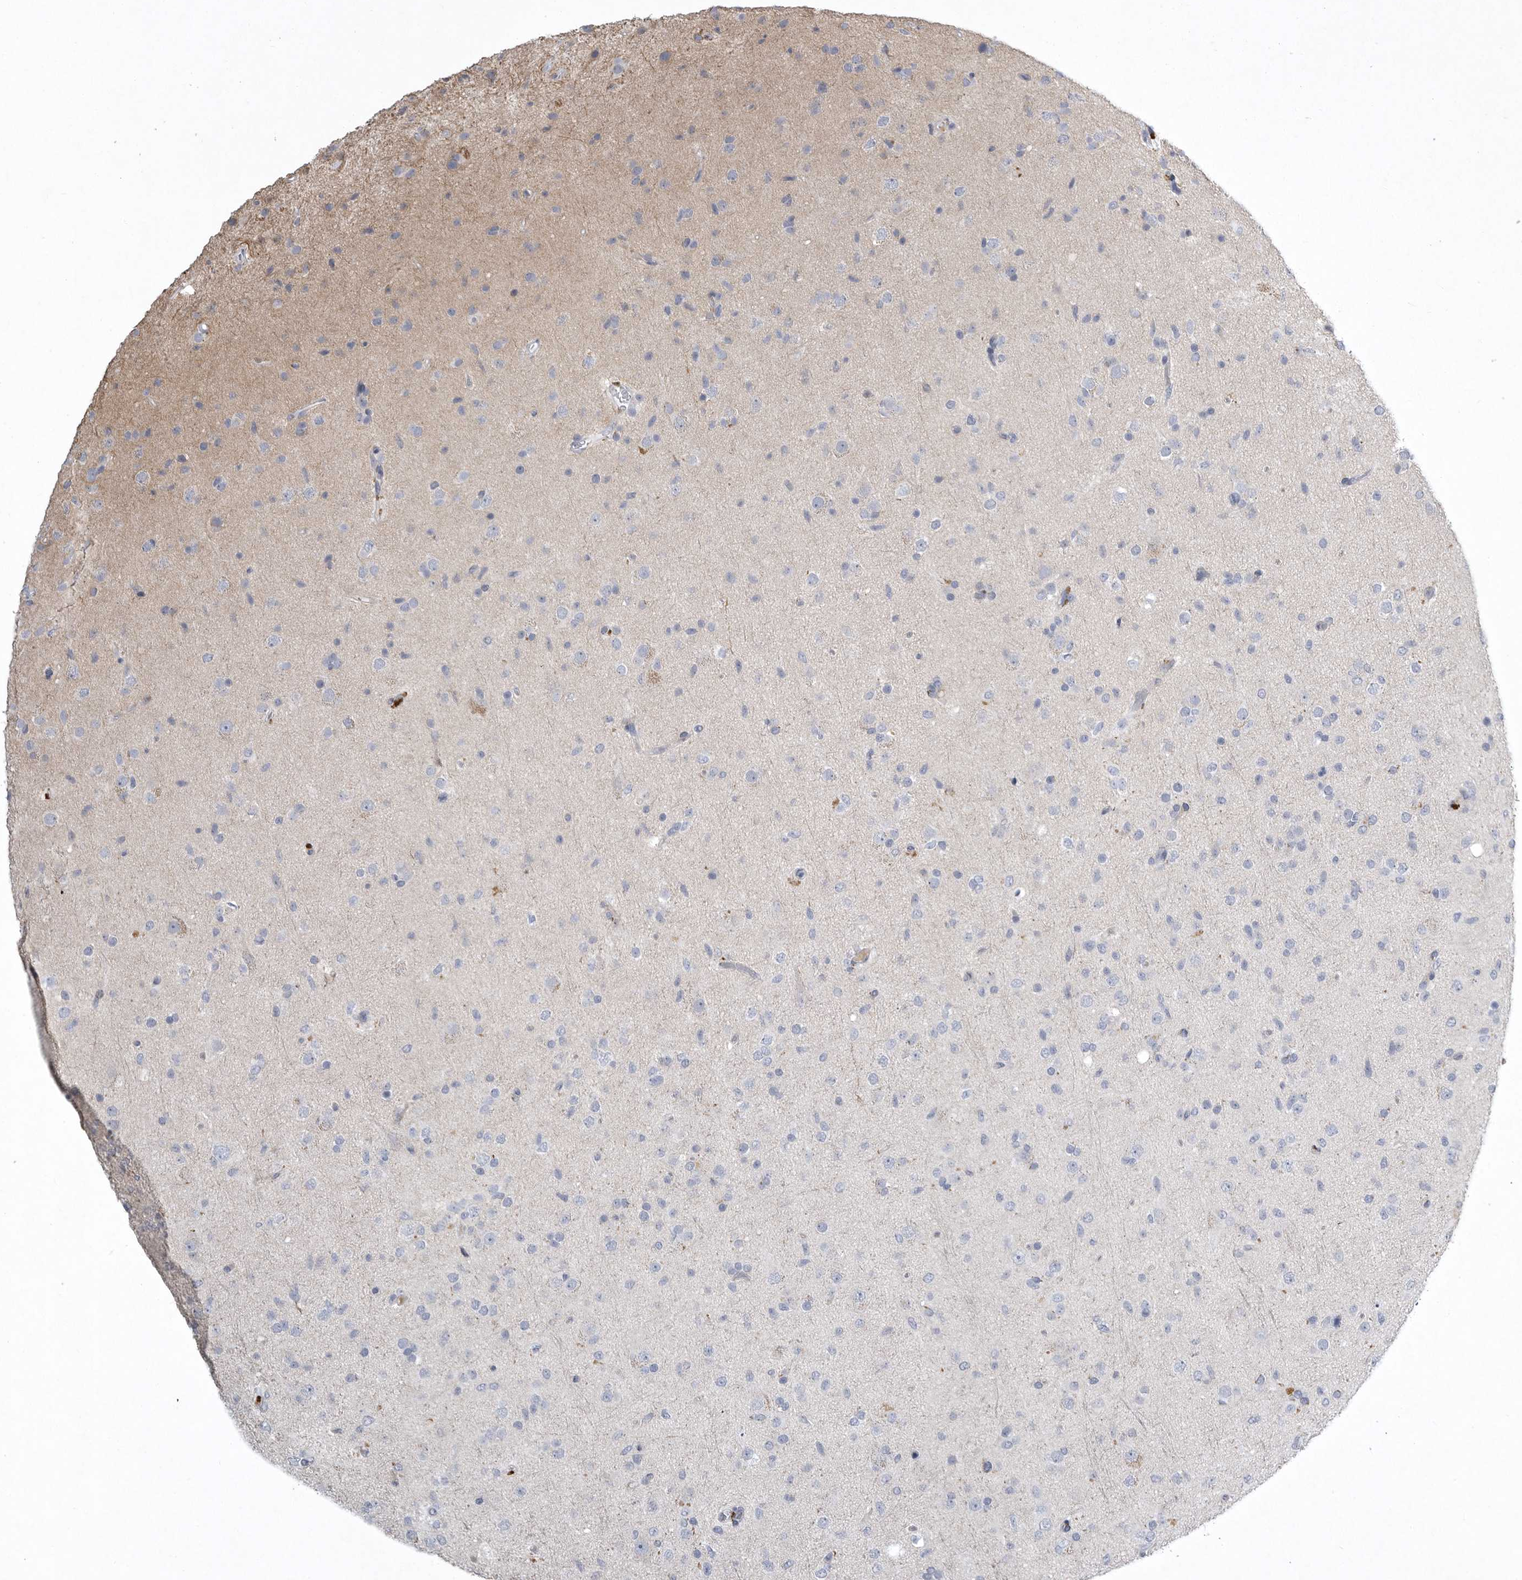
{"staining": {"intensity": "negative", "quantity": "none", "location": "none"}, "tissue": "glioma", "cell_type": "Tumor cells", "image_type": "cancer", "snomed": [{"axis": "morphology", "description": "Glioma, malignant, Low grade"}, {"axis": "topography", "description": "Brain"}], "caption": "Tumor cells are negative for protein expression in human glioma. (Brightfield microscopy of DAB (3,3'-diaminobenzidine) immunohistochemistry (IHC) at high magnification).", "gene": "CRP", "patient": {"sex": "male", "age": 65}}